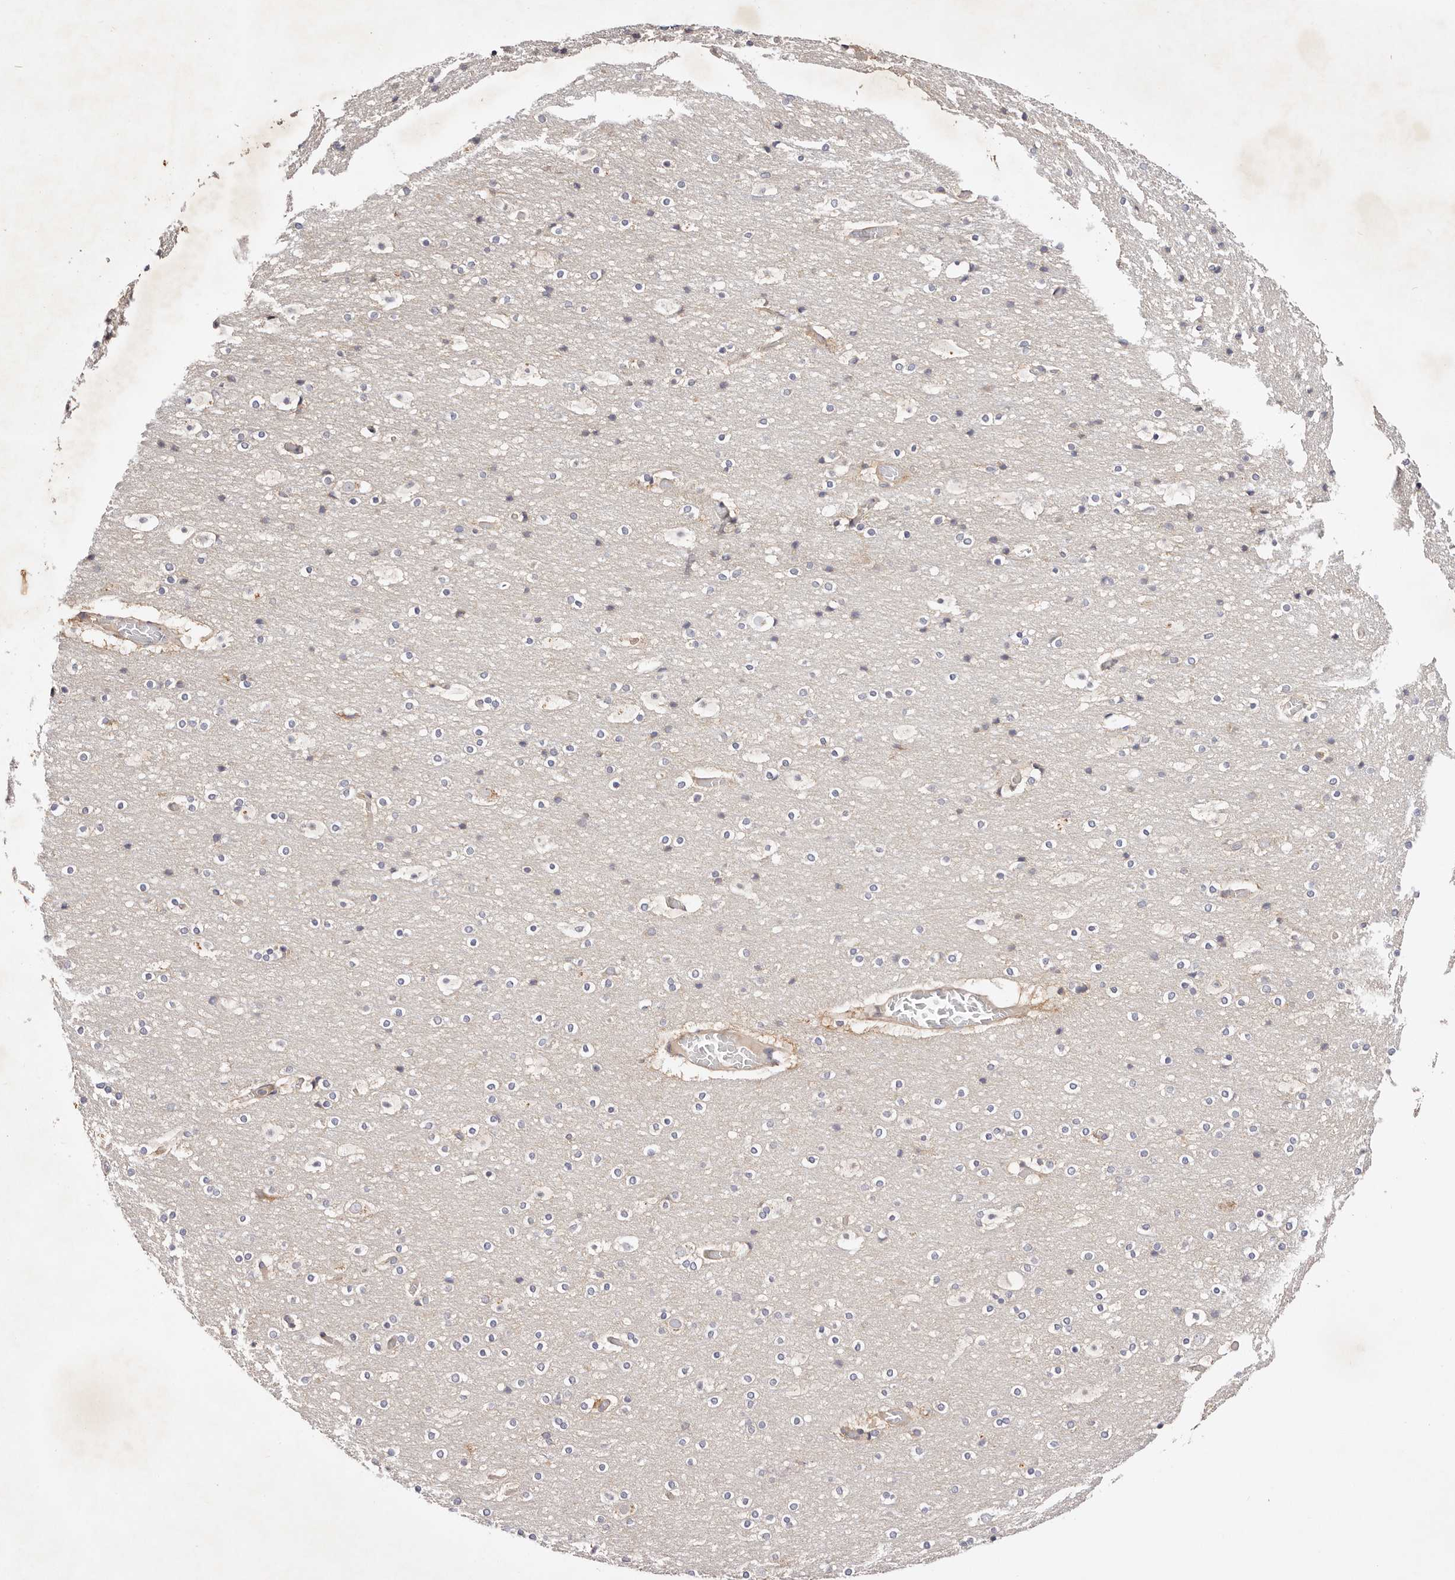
{"staining": {"intensity": "weak", "quantity": "25%-75%", "location": "cytoplasmic/membranous"}, "tissue": "cerebral cortex", "cell_type": "Endothelial cells", "image_type": "normal", "snomed": [{"axis": "morphology", "description": "Normal tissue, NOS"}, {"axis": "topography", "description": "Cerebral cortex"}], "caption": "A brown stain highlights weak cytoplasmic/membranous positivity of a protein in endothelial cells of unremarkable cerebral cortex.", "gene": "GNA13", "patient": {"sex": "male", "age": 57}}